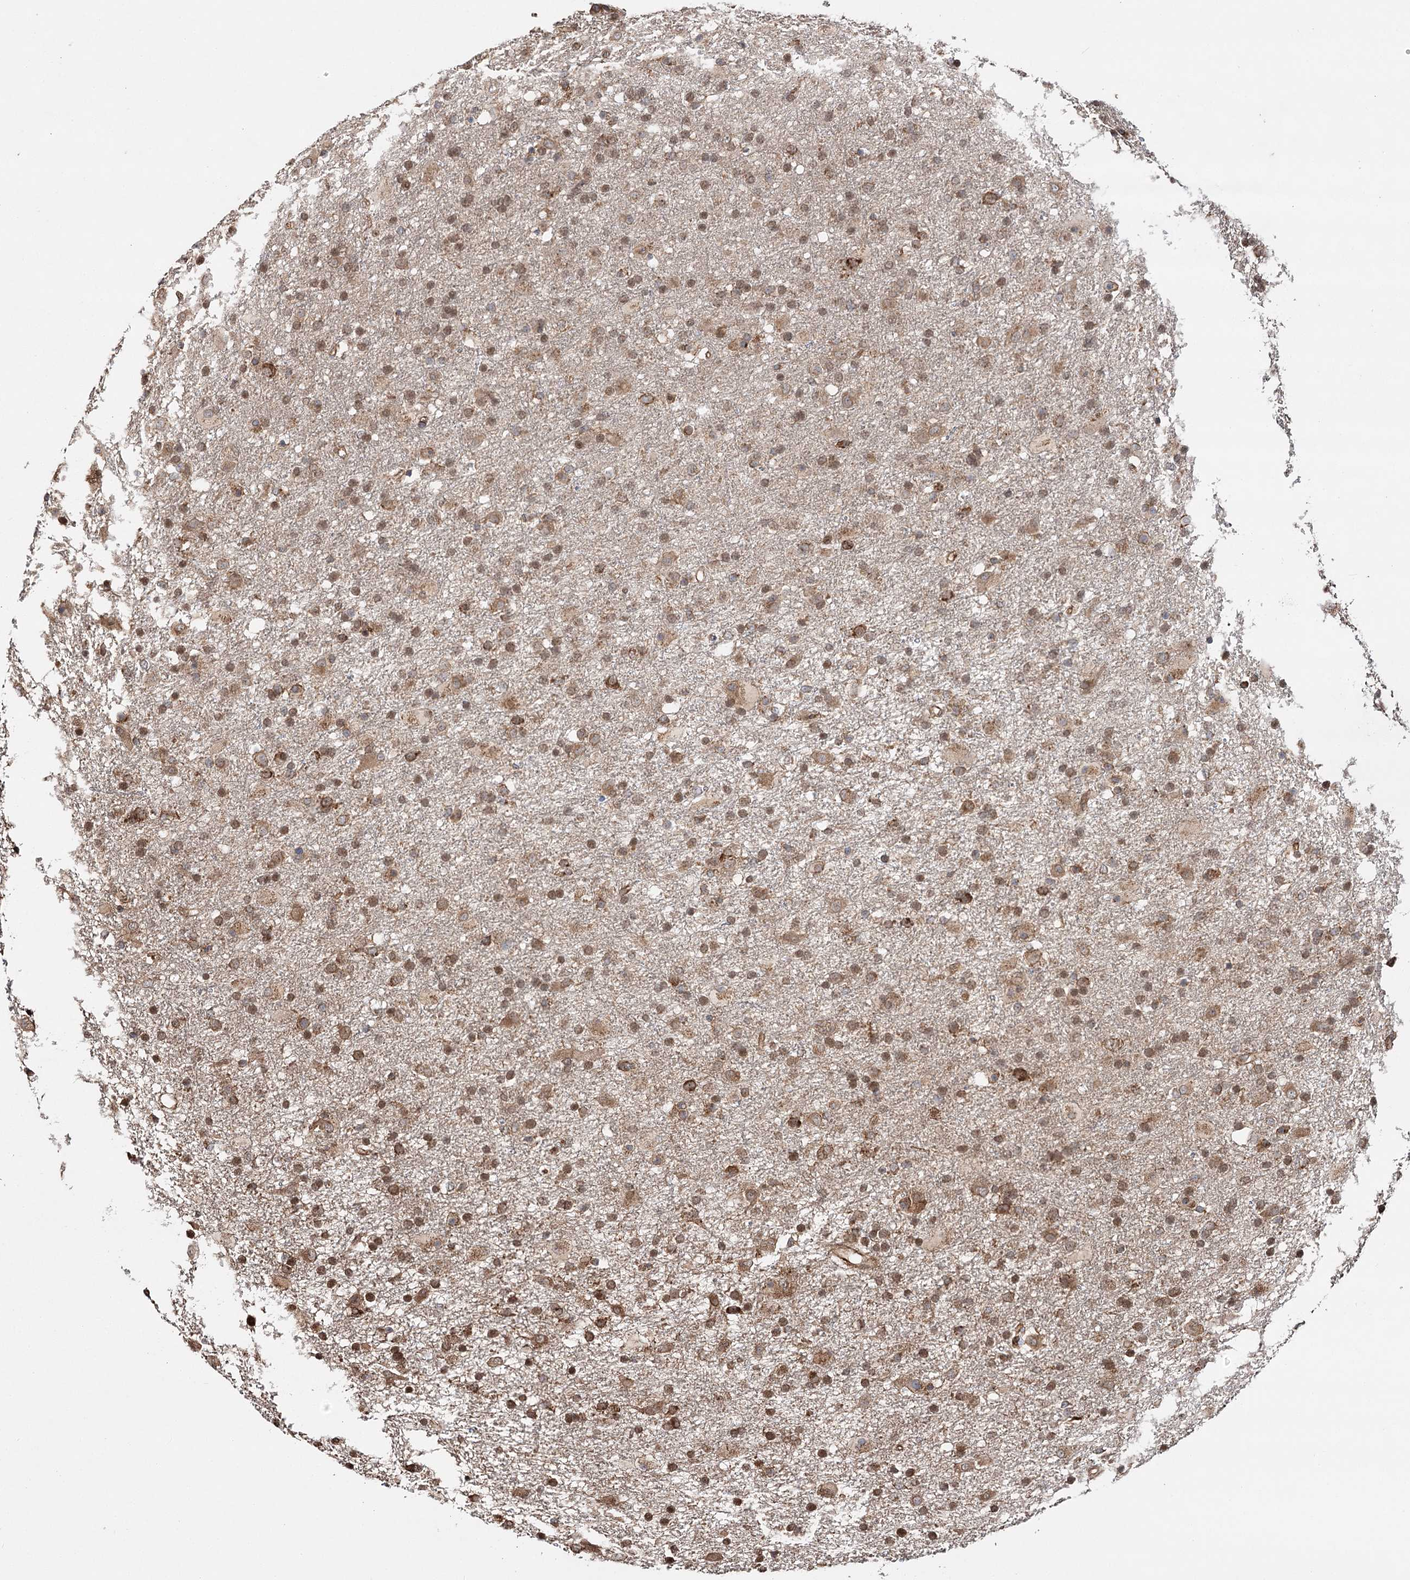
{"staining": {"intensity": "moderate", "quantity": ">75%", "location": "cytoplasmic/membranous"}, "tissue": "glioma", "cell_type": "Tumor cells", "image_type": "cancer", "snomed": [{"axis": "morphology", "description": "Glioma, malignant, Low grade"}, {"axis": "topography", "description": "Brain"}], "caption": "Immunohistochemistry (IHC) photomicrograph of neoplastic tissue: malignant low-grade glioma stained using immunohistochemistry shows medium levels of moderate protein expression localized specifically in the cytoplasmic/membranous of tumor cells, appearing as a cytoplasmic/membranous brown color.", "gene": "DNAJB14", "patient": {"sex": "male", "age": 65}}